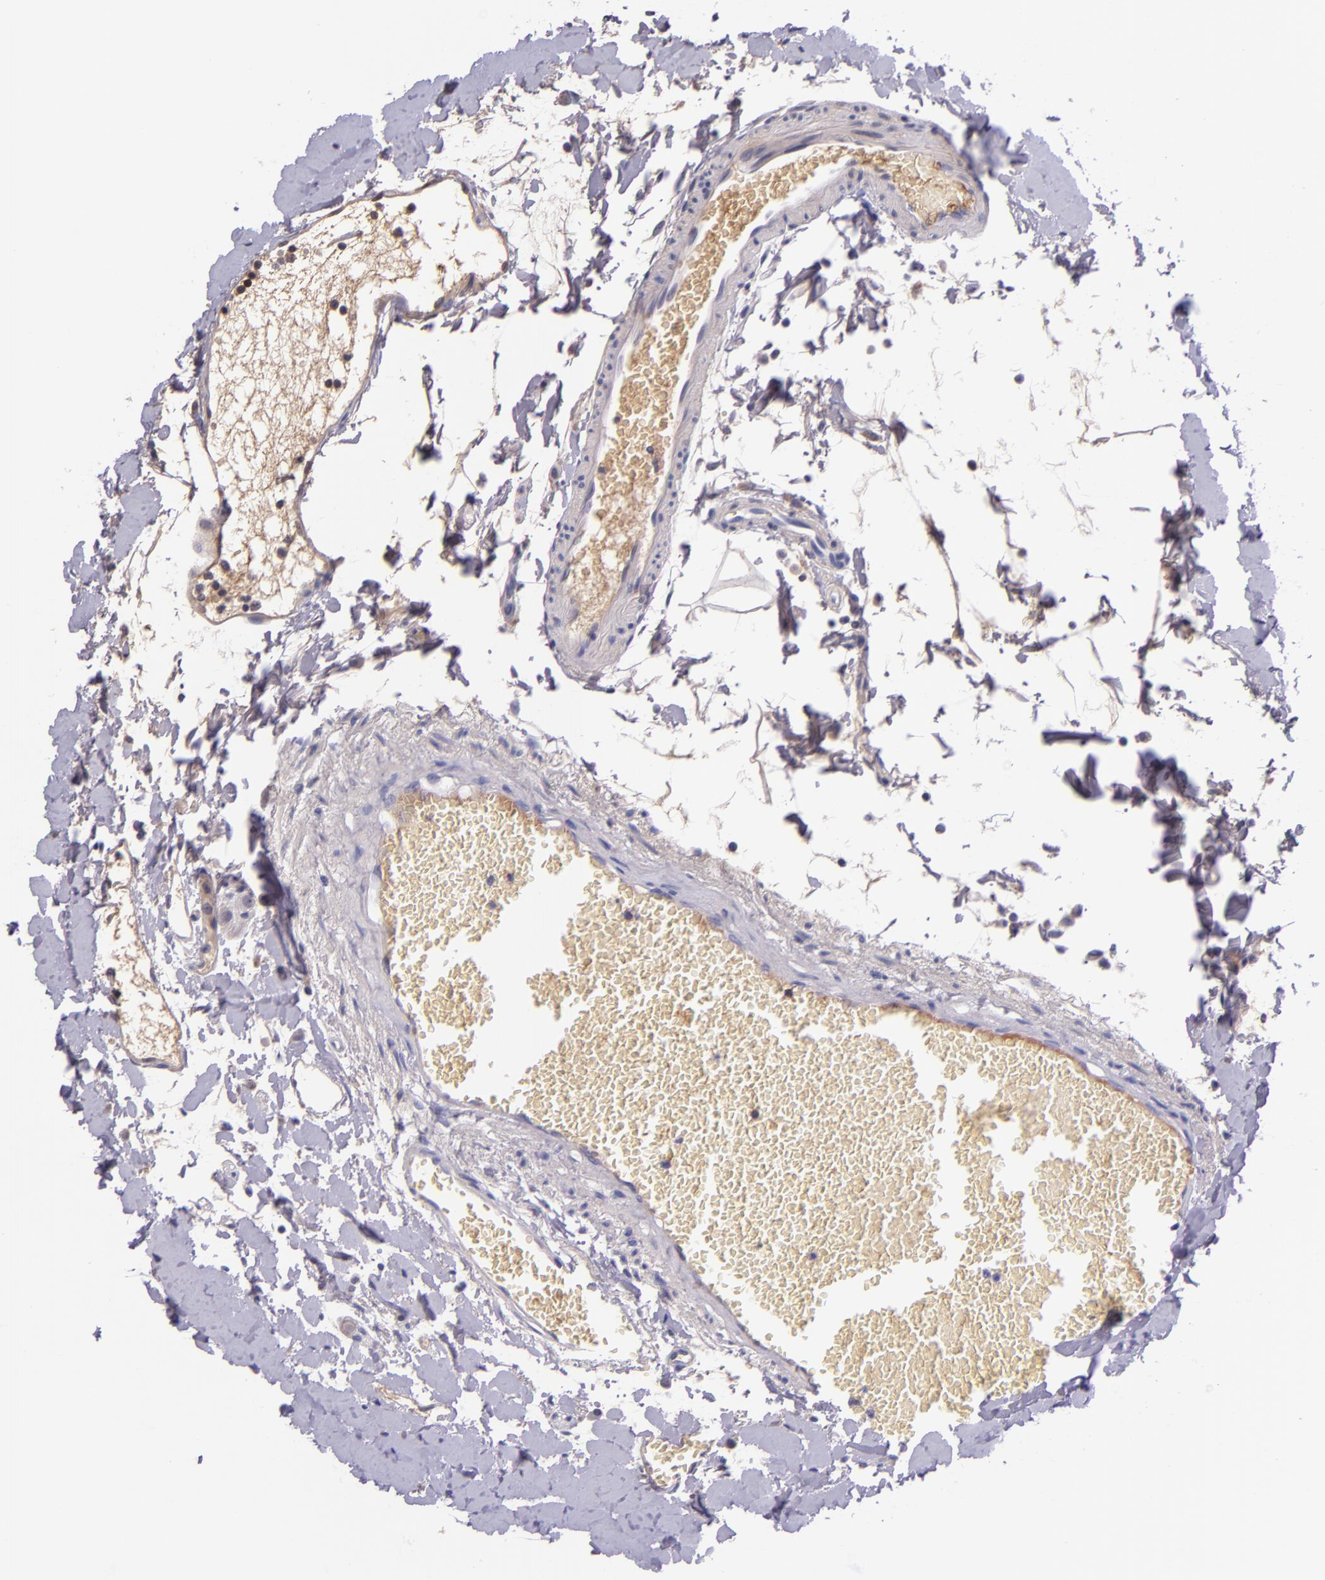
{"staining": {"intensity": "negative", "quantity": "none", "location": "none"}, "tissue": "small intestine", "cell_type": "Glandular cells", "image_type": "normal", "snomed": [{"axis": "morphology", "description": "Normal tissue, NOS"}, {"axis": "topography", "description": "Small intestine"}], "caption": "High power microscopy histopathology image of an immunohistochemistry histopathology image of benign small intestine, revealing no significant staining in glandular cells.", "gene": "KNG1", "patient": {"sex": "female", "age": 61}}